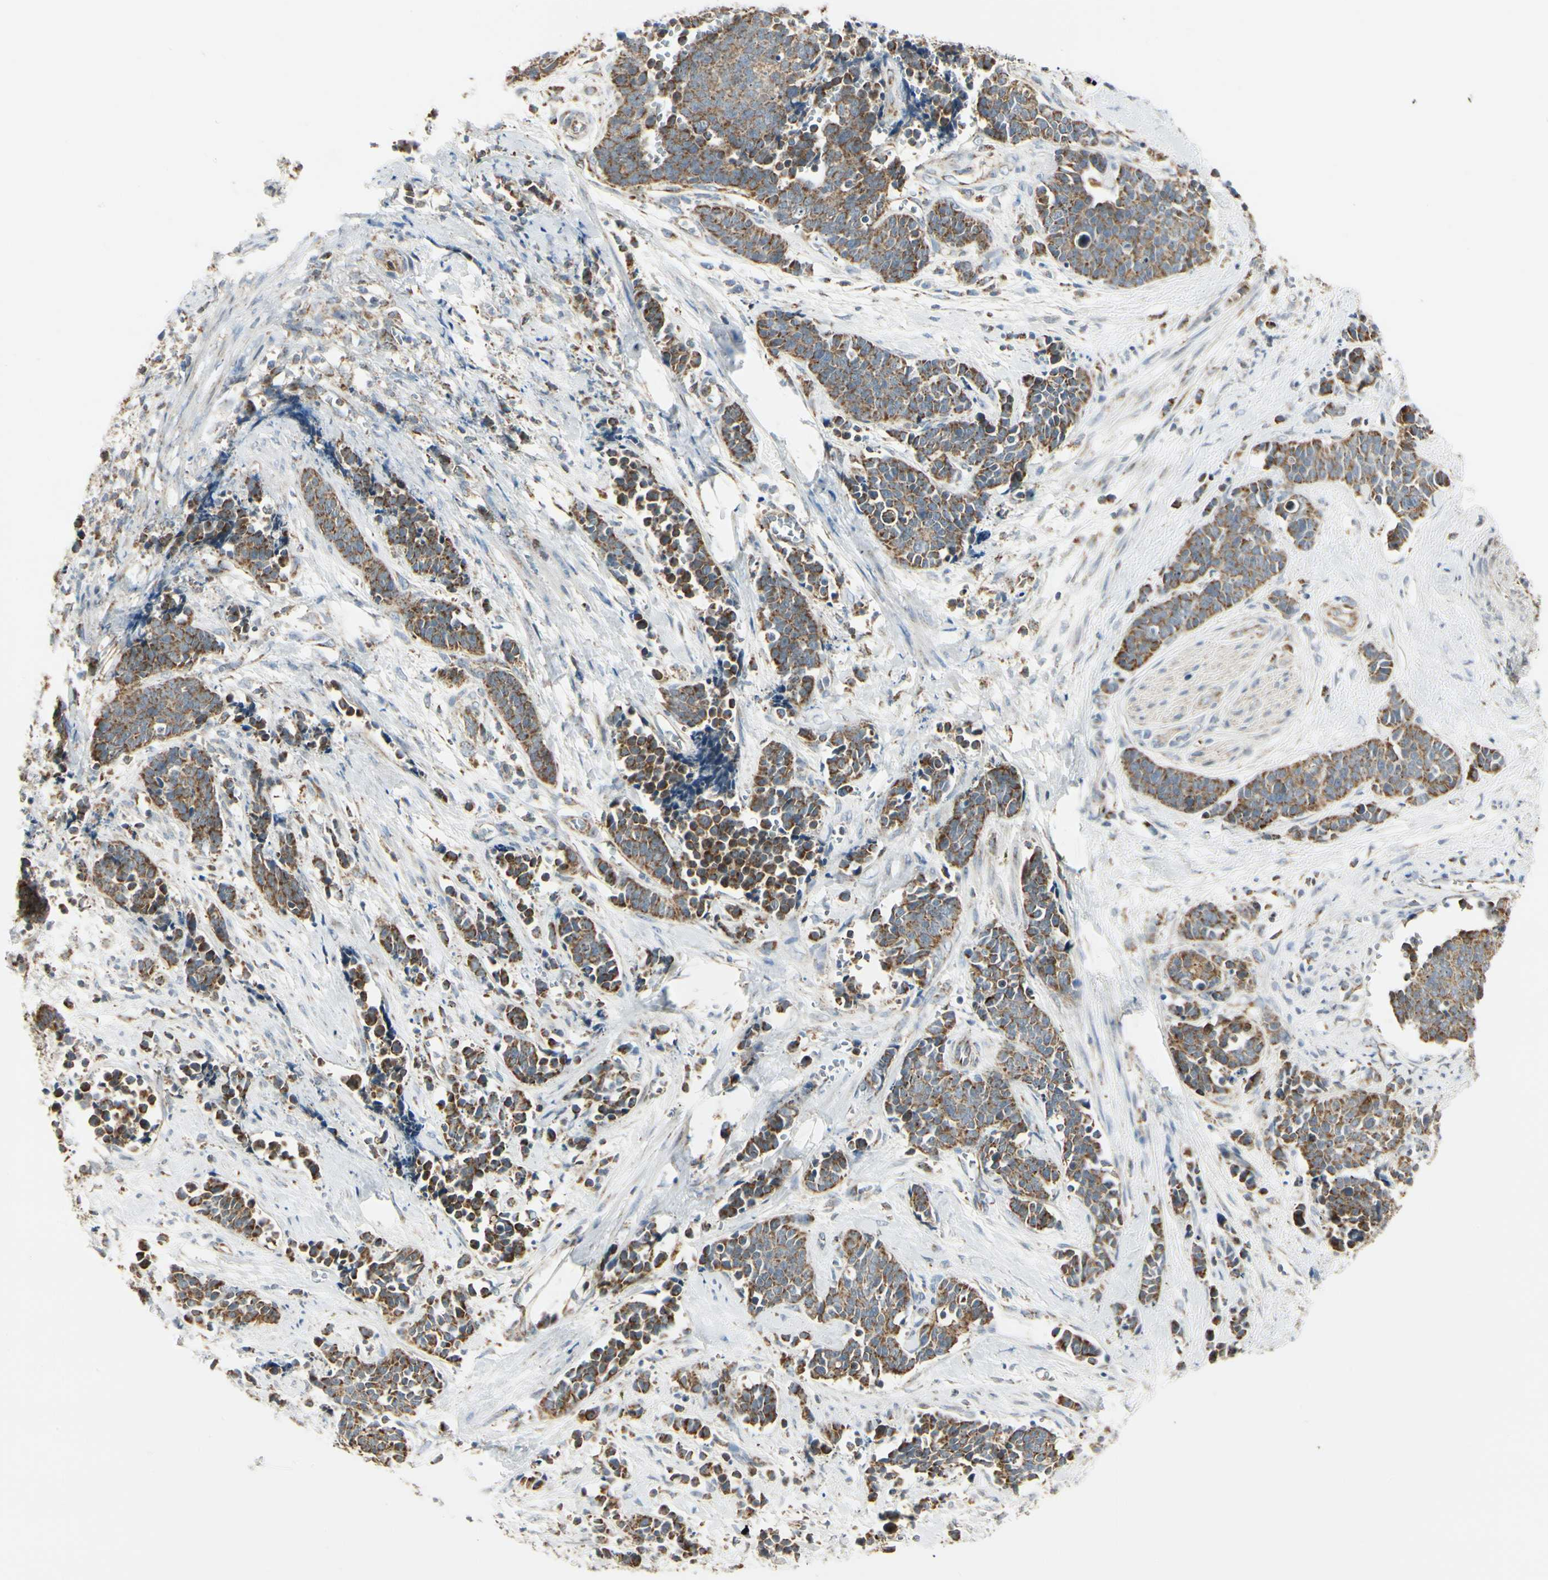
{"staining": {"intensity": "moderate", "quantity": ">75%", "location": "cytoplasmic/membranous"}, "tissue": "cervical cancer", "cell_type": "Tumor cells", "image_type": "cancer", "snomed": [{"axis": "morphology", "description": "Squamous cell carcinoma, NOS"}, {"axis": "topography", "description": "Cervix"}], "caption": "Immunohistochemical staining of human squamous cell carcinoma (cervical) shows medium levels of moderate cytoplasmic/membranous protein staining in about >75% of tumor cells. Immunohistochemistry (ihc) stains the protein in brown and the nuclei are stained blue.", "gene": "ANKS6", "patient": {"sex": "female", "age": 35}}